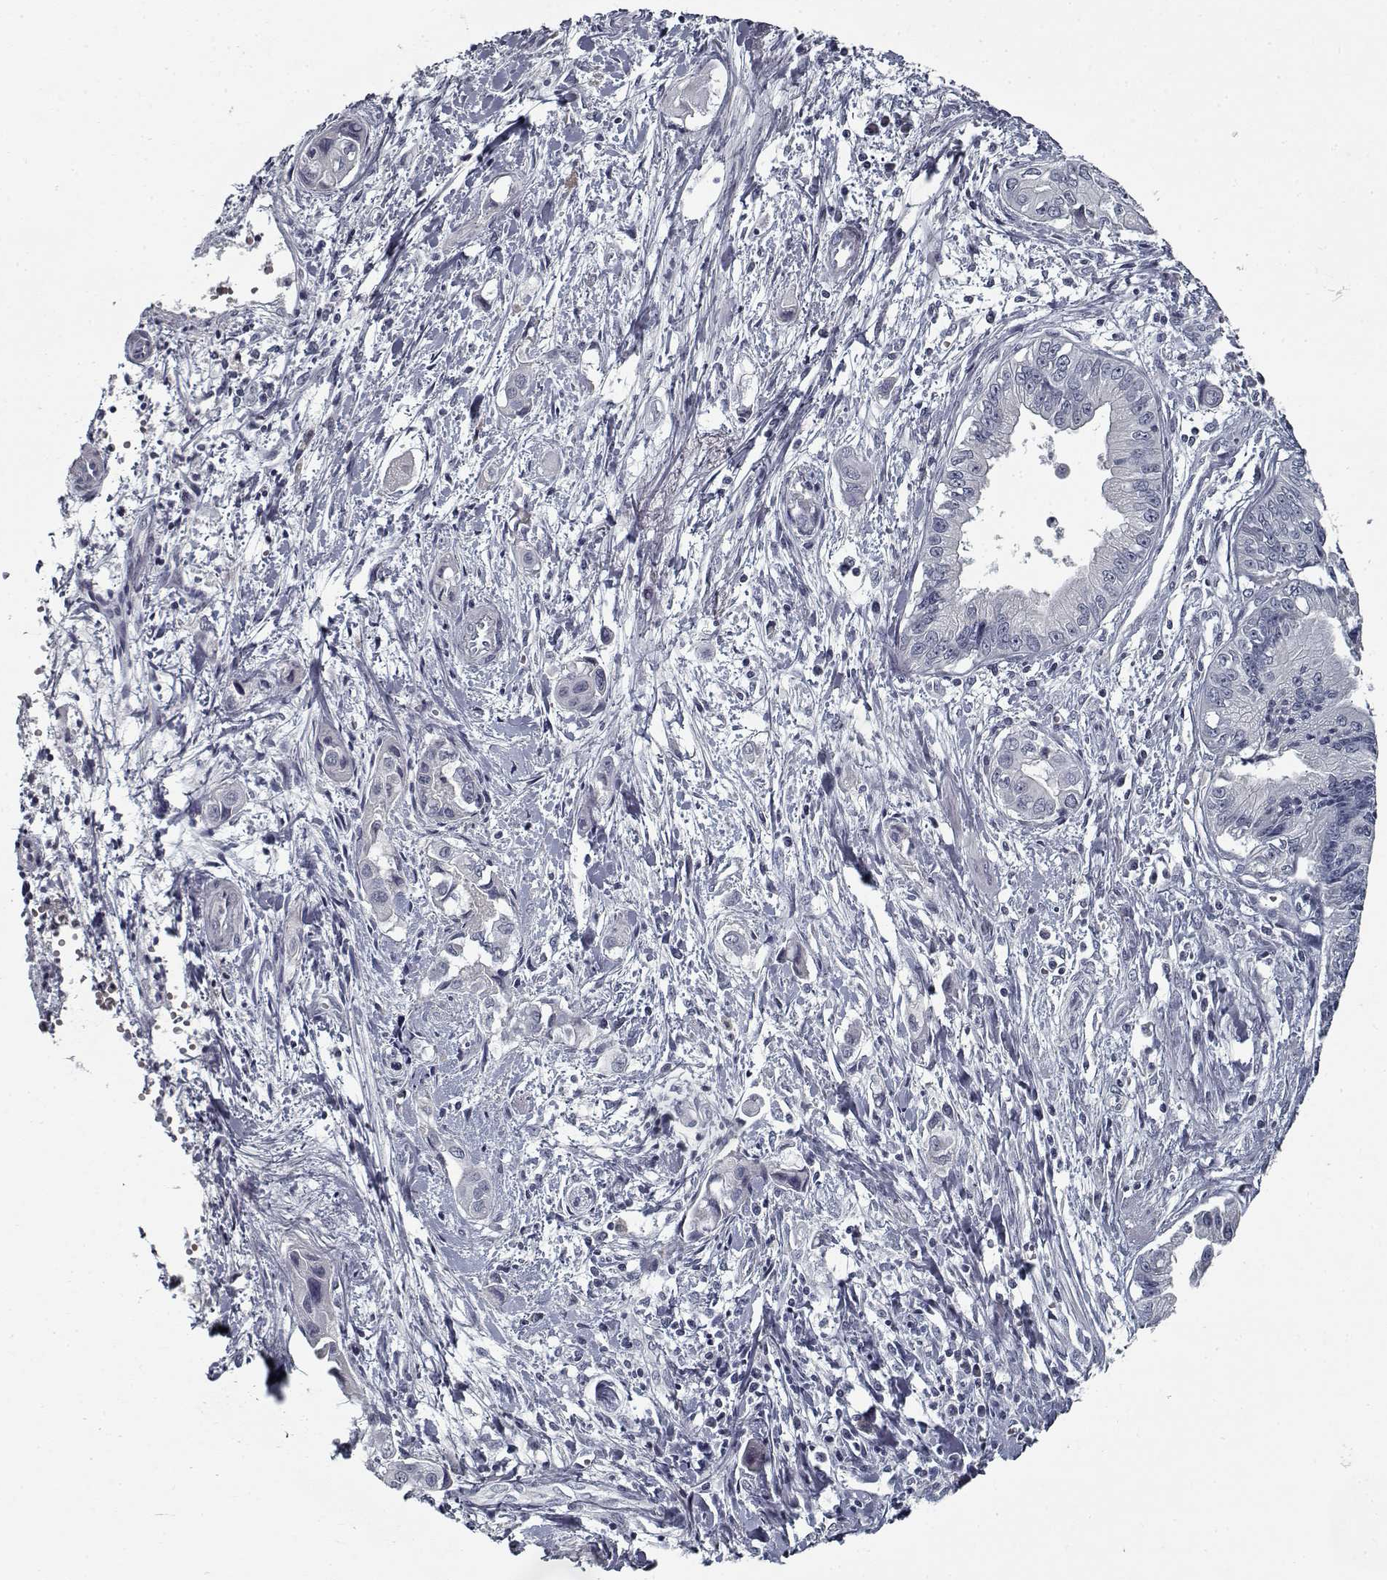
{"staining": {"intensity": "negative", "quantity": "none", "location": "none"}, "tissue": "pancreatic cancer", "cell_type": "Tumor cells", "image_type": "cancer", "snomed": [{"axis": "morphology", "description": "Adenocarcinoma, NOS"}, {"axis": "topography", "description": "Pancreas"}], "caption": "Photomicrograph shows no significant protein positivity in tumor cells of pancreatic adenocarcinoma.", "gene": "GAD2", "patient": {"sex": "male", "age": 60}}